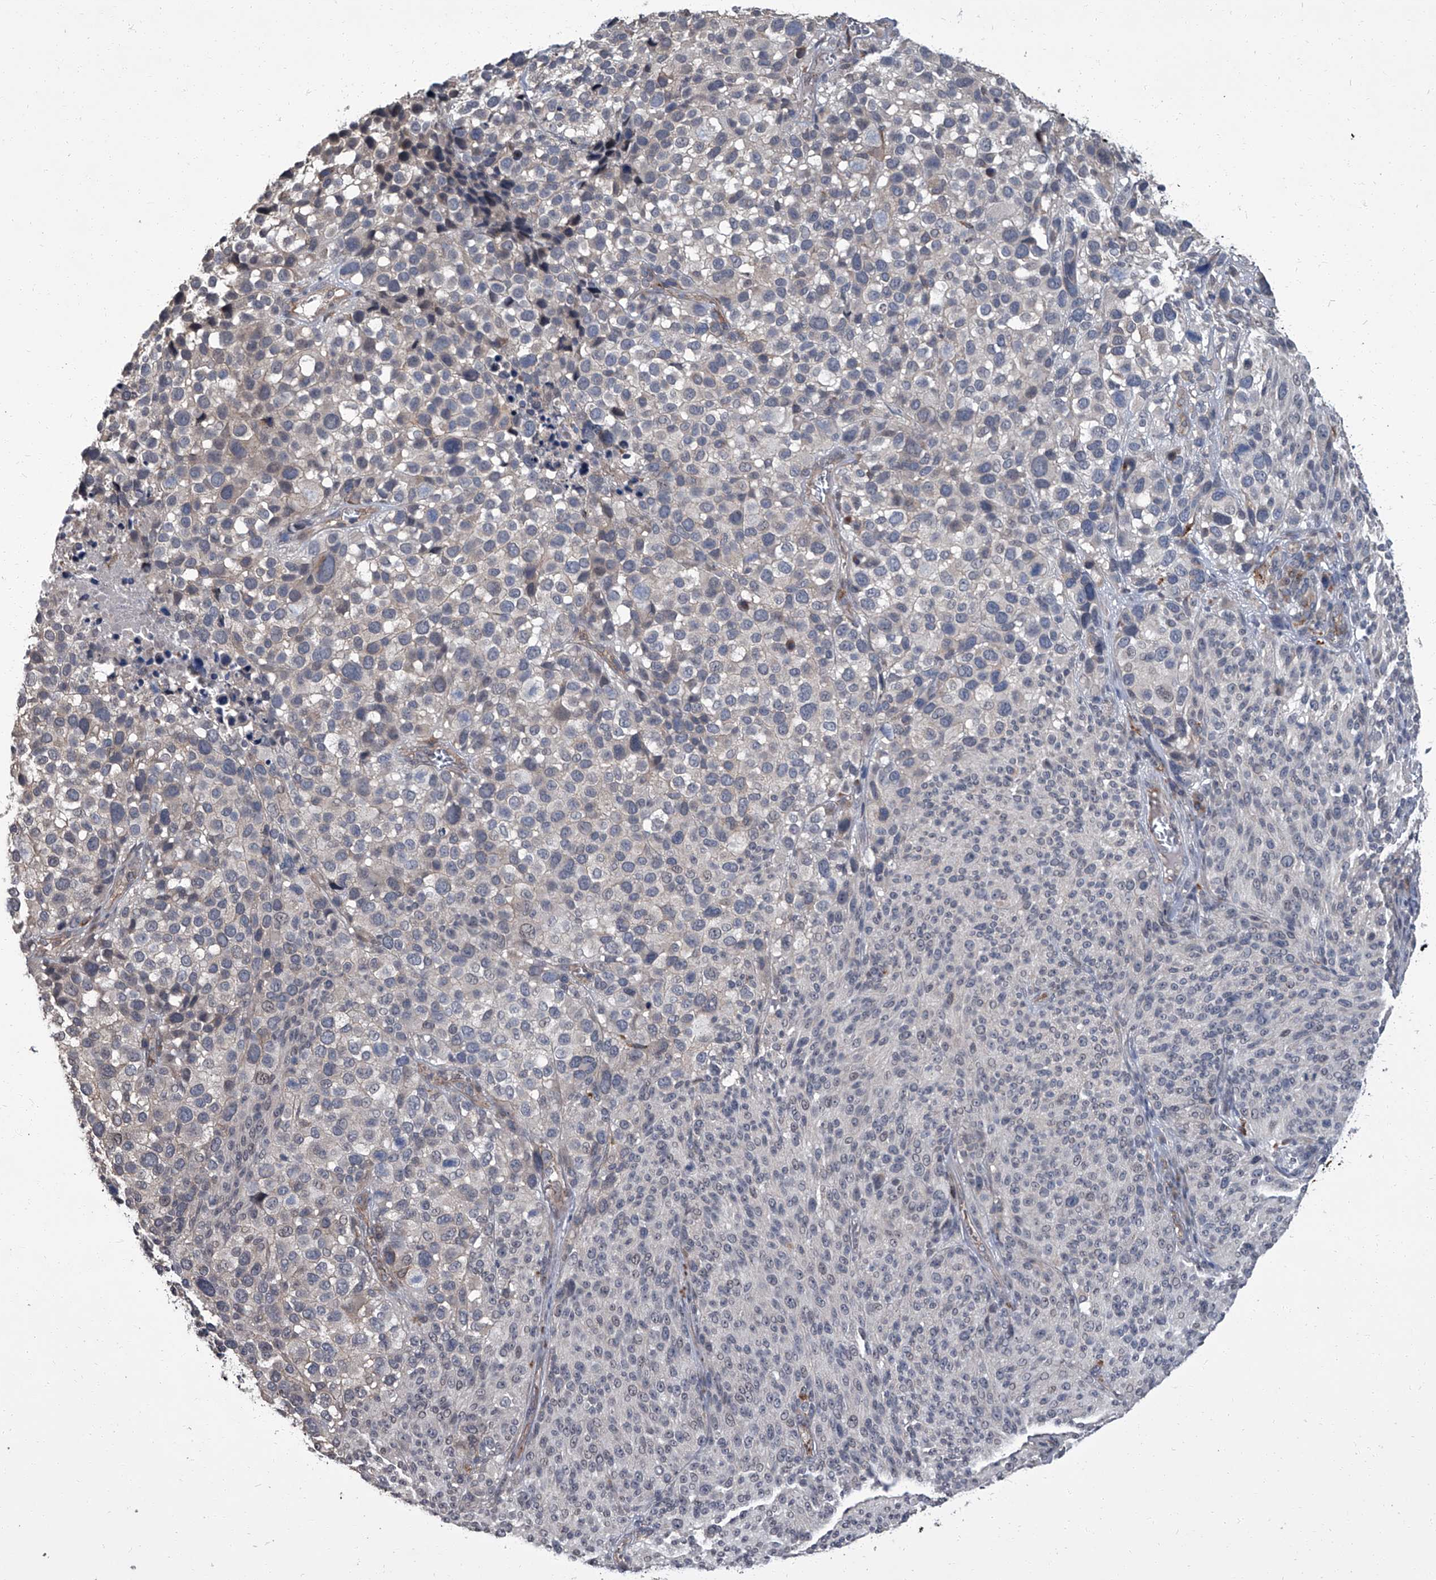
{"staining": {"intensity": "negative", "quantity": "none", "location": "none"}, "tissue": "melanoma", "cell_type": "Tumor cells", "image_type": "cancer", "snomed": [{"axis": "morphology", "description": "Malignant melanoma, NOS"}, {"axis": "topography", "description": "Skin of trunk"}], "caption": "This is an immunohistochemistry photomicrograph of melanoma. There is no expression in tumor cells.", "gene": "SIRT4", "patient": {"sex": "male", "age": 71}}